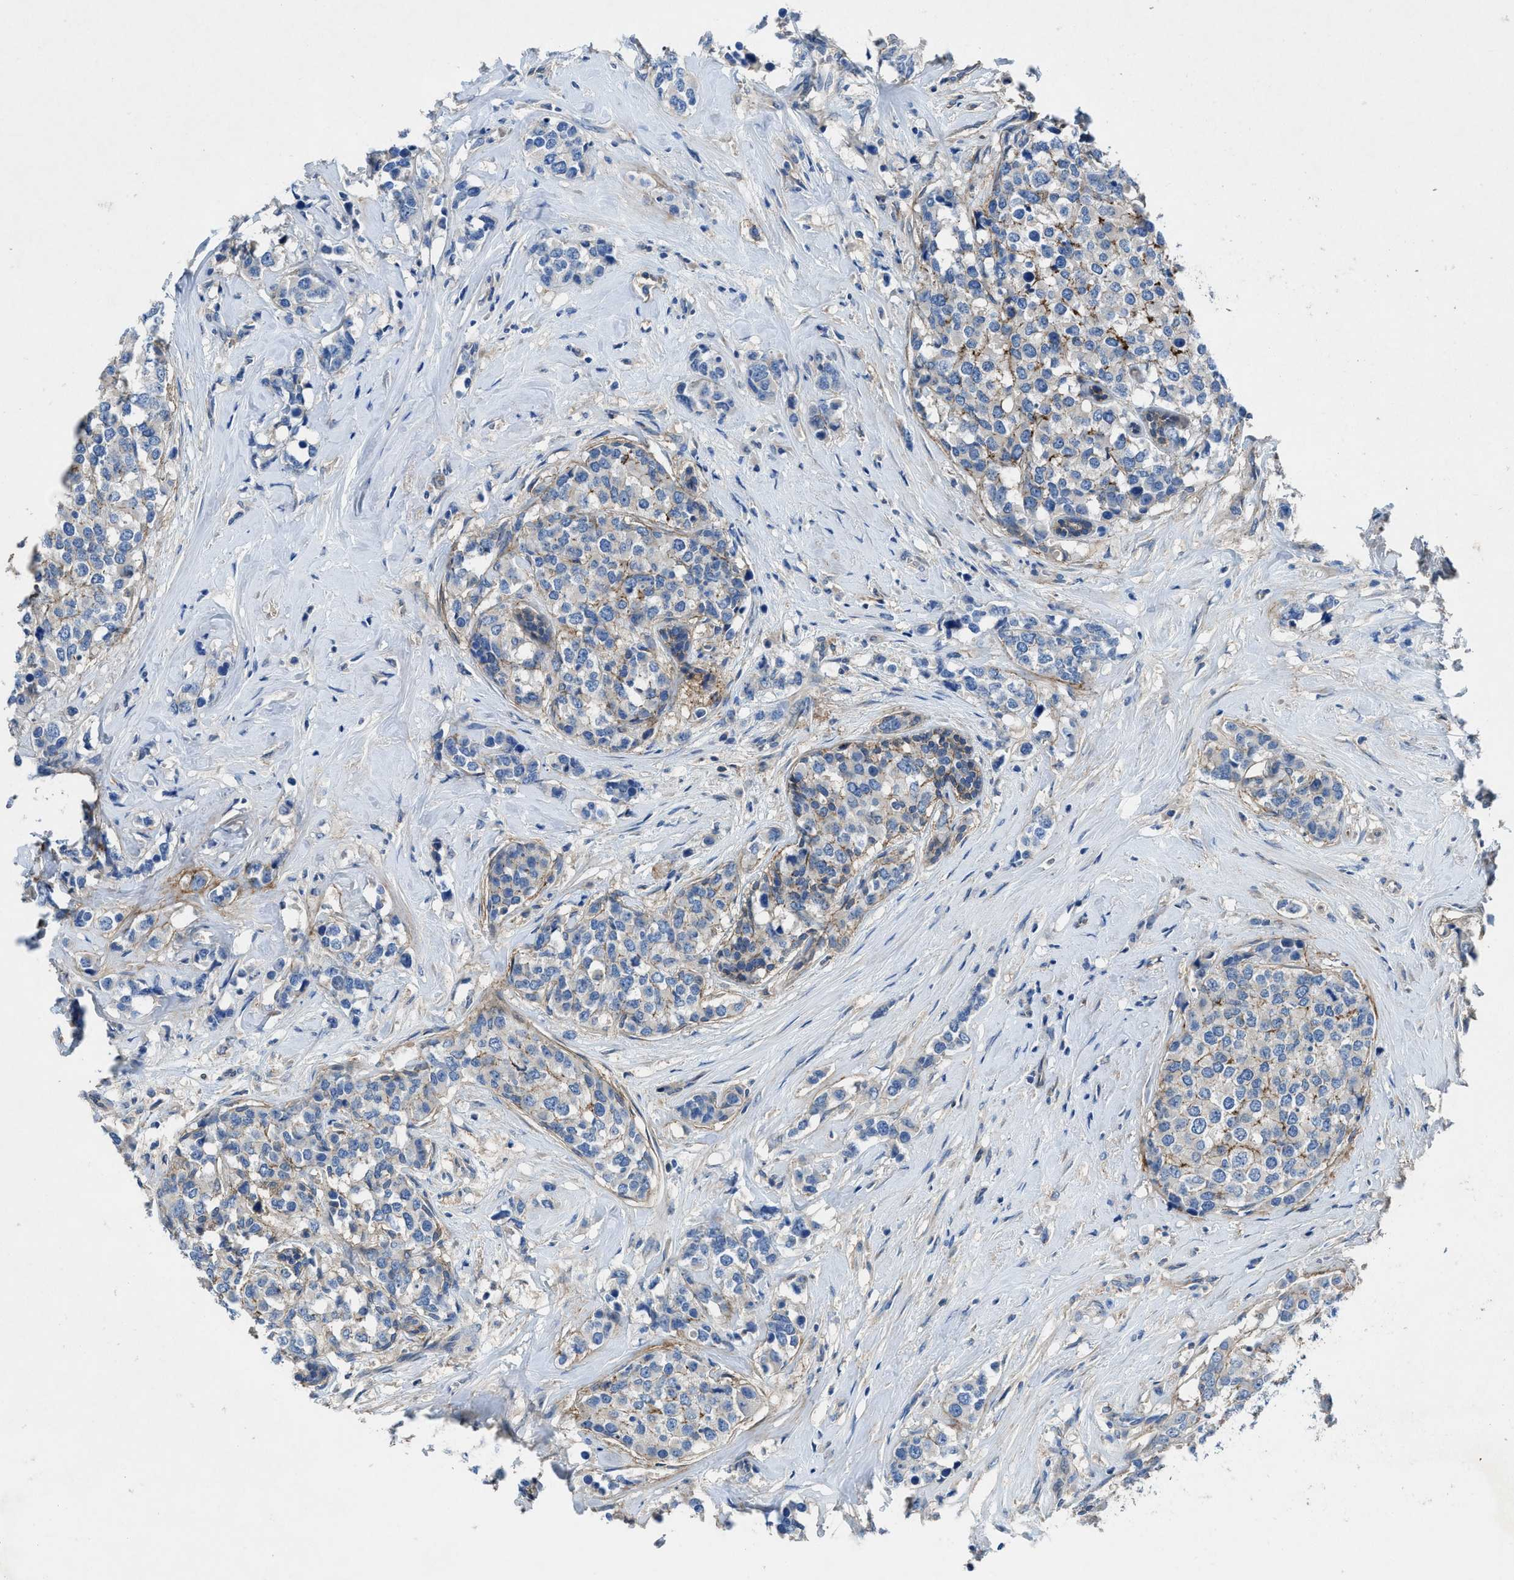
{"staining": {"intensity": "weak", "quantity": "<25%", "location": "cytoplasmic/membranous"}, "tissue": "breast cancer", "cell_type": "Tumor cells", "image_type": "cancer", "snomed": [{"axis": "morphology", "description": "Lobular carcinoma"}, {"axis": "topography", "description": "Breast"}], "caption": "The photomicrograph shows no significant staining in tumor cells of breast lobular carcinoma.", "gene": "PTGFRN", "patient": {"sex": "female", "age": 59}}